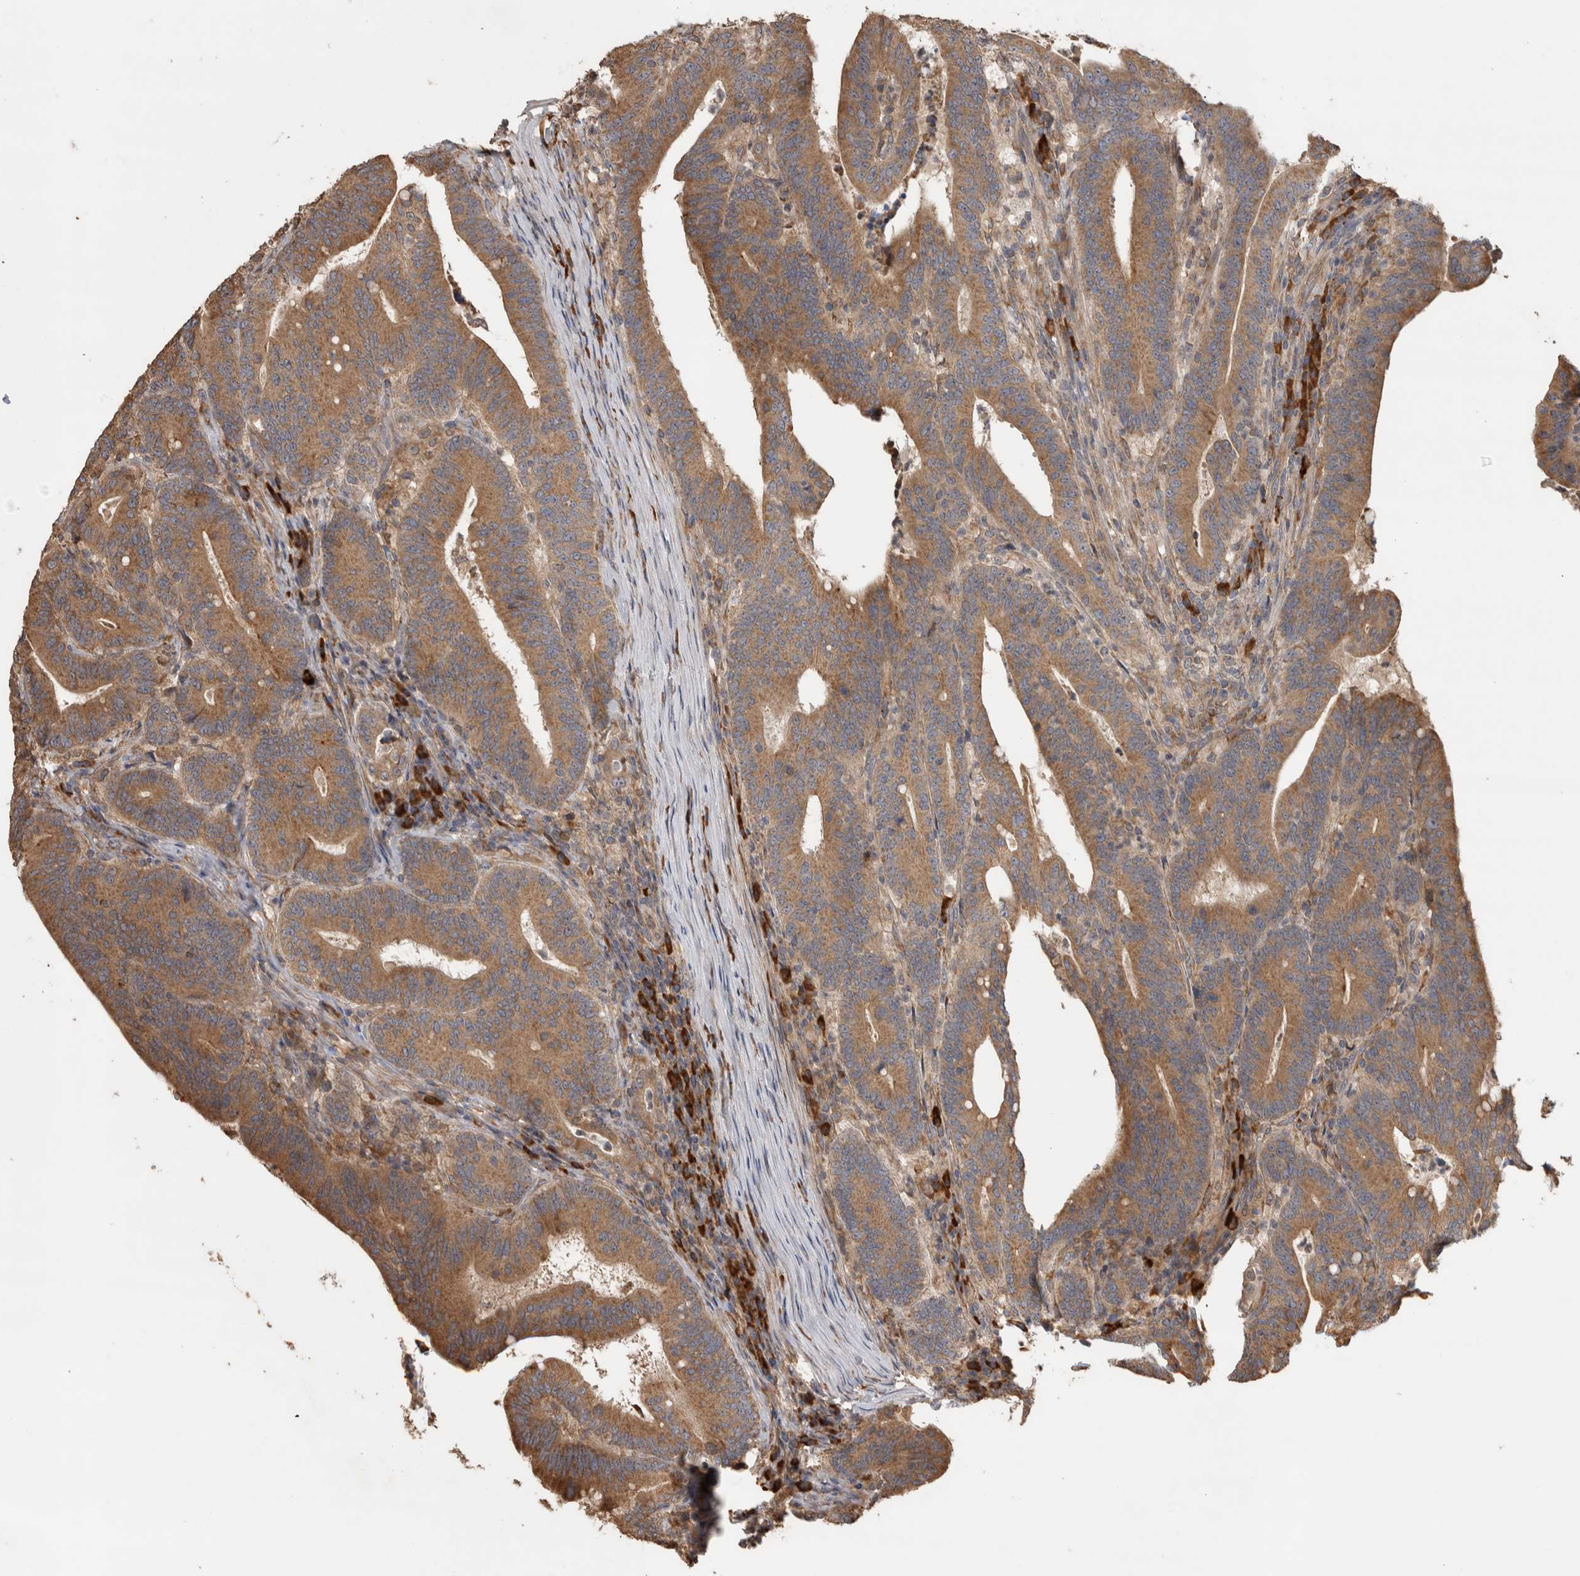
{"staining": {"intensity": "moderate", "quantity": ">75%", "location": "cytoplasmic/membranous"}, "tissue": "colorectal cancer", "cell_type": "Tumor cells", "image_type": "cancer", "snomed": [{"axis": "morphology", "description": "Adenocarcinoma, NOS"}, {"axis": "topography", "description": "Colon"}], "caption": "Immunohistochemistry (IHC) histopathology image of human adenocarcinoma (colorectal) stained for a protein (brown), which exhibits medium levels of moderate cytoplasmic/membranous positivity in approximately >75% of tumor cells.", "gene": "TBCE", "patient": {"sex": "female", "age": 66}}